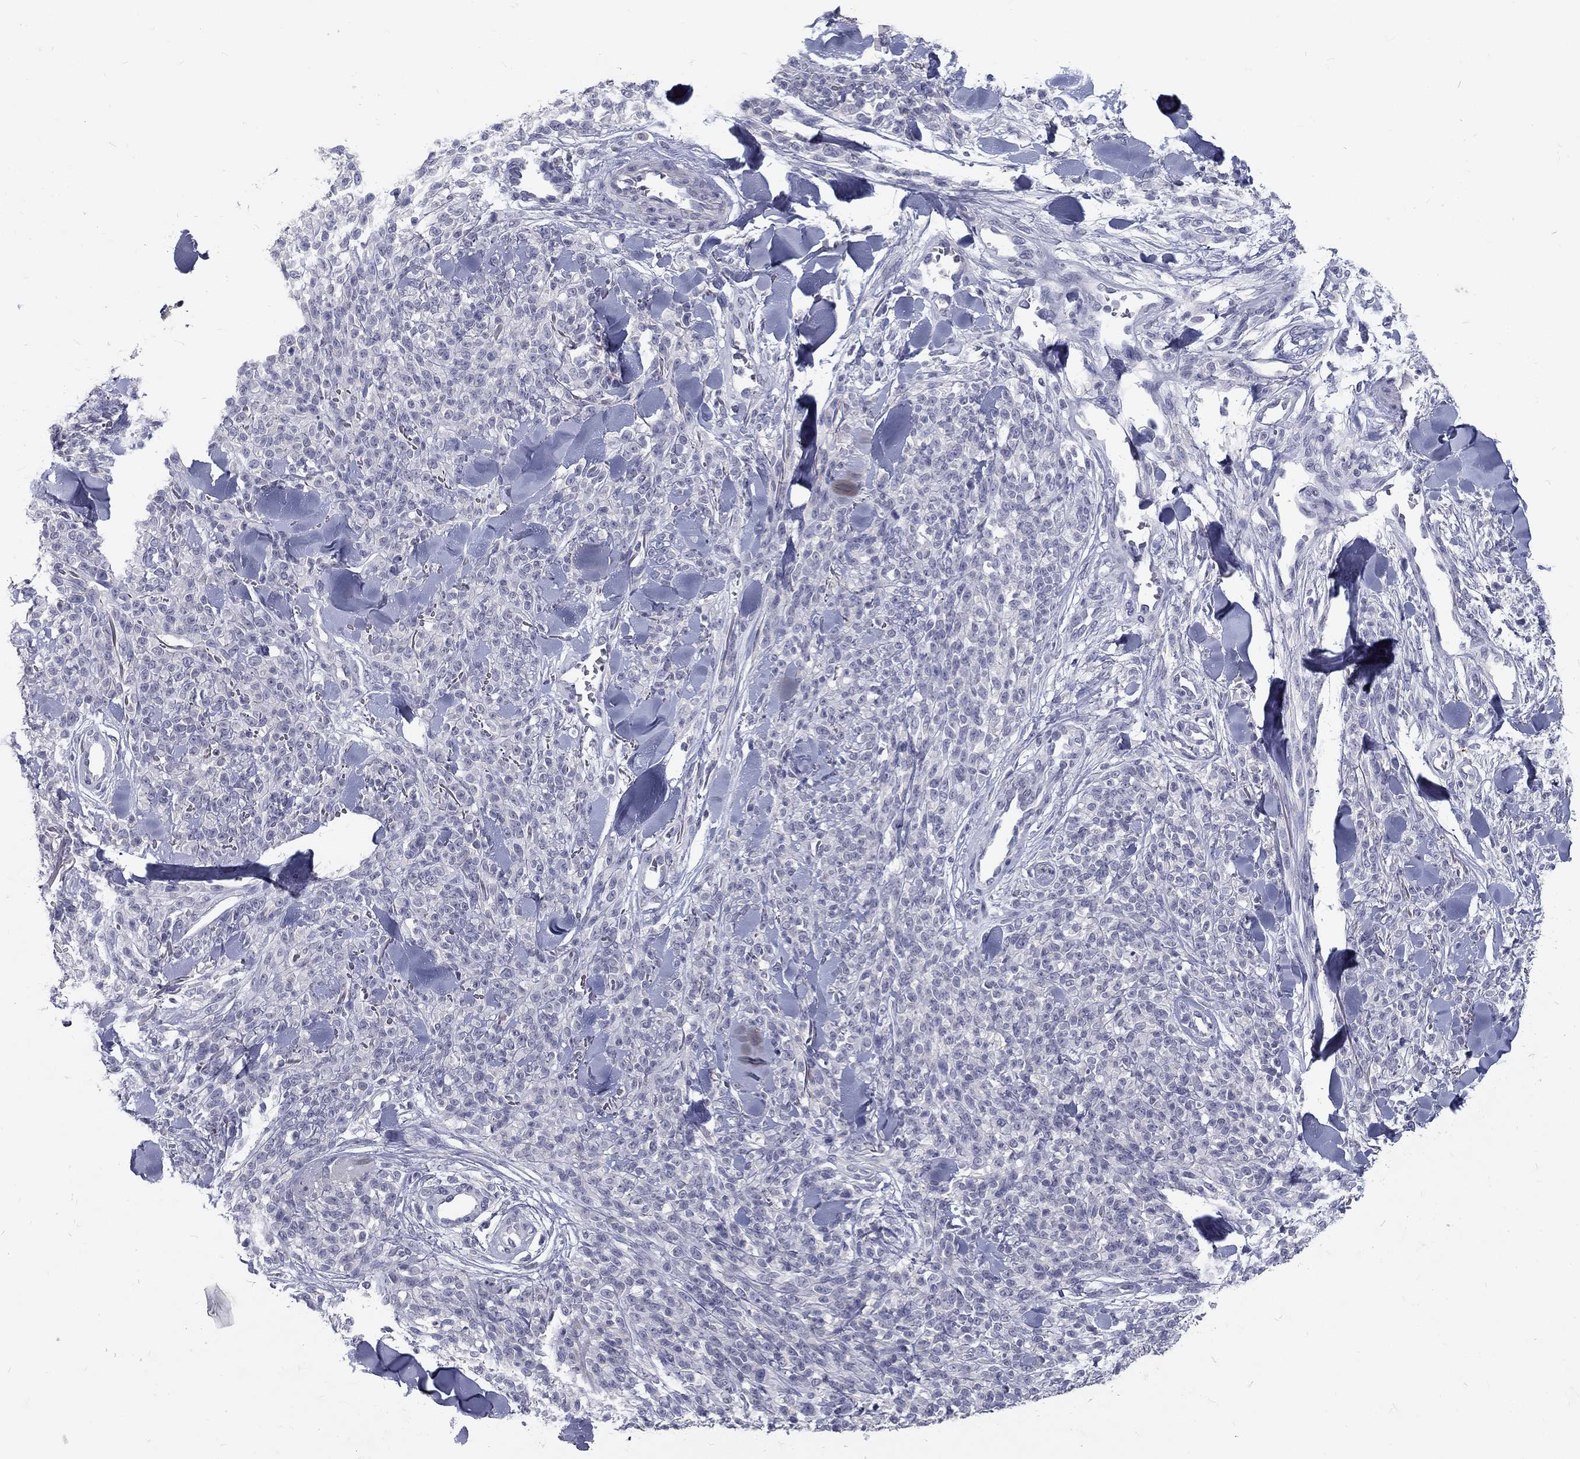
{"staining": {"intensity": "negative", "quantity": "none", "location": "none"}, "tissue": "melanoma", "cell_type": "Tumor cells", "image_type": "cancer", "snomed": [{"axis": "morphology", "description": "Malignant melanoma, NOS"}, {"axis": "topography", "description": "Skin"}, {"axis": "topography", "description": "Skin of trunk"}], "caption": "A micrograph of human malignant melanoma is negative for staining in tumor cells.", "gene": "NOS1", "patient": {"sex": "male", "age": 74}}